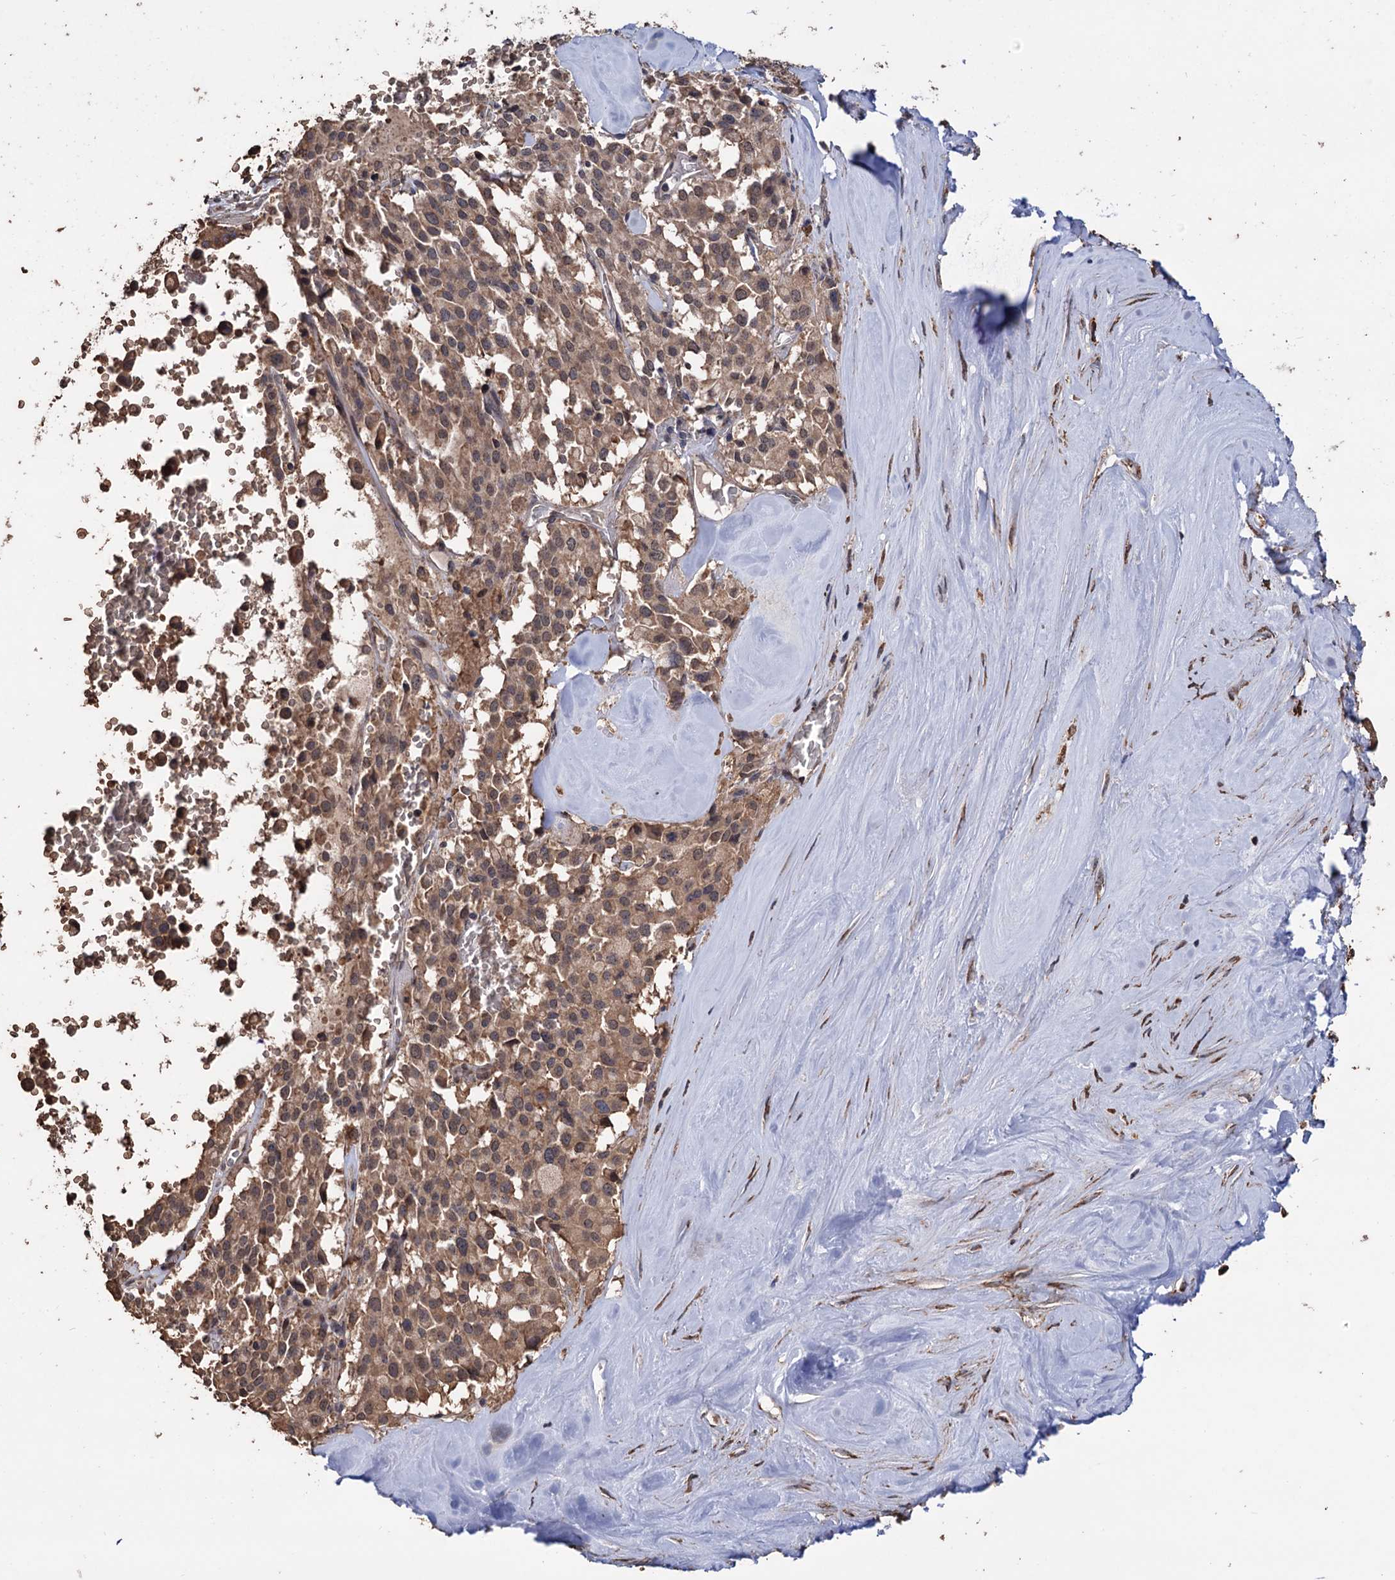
{"staining": {"intensity": "moderate", "quantity": ">75%", "location": "cytoplasmic/membranous"}, "tissue": "pancreatic cancer", "cell_type": "Tumor cells", "image_type": "cancer", "snomed": [{"axis": "morphology", "description": "Adenocarcinoma, NOS"}, {"axis": "topography", "description": "Pancreas"}], "caption": "Pancreatic cancer stained with DAB (3,3'-diaminobenzidine) immunohistochemistry reveals medium levels of moderate cytoplasmic/membranous positivity in approximately >75% of tumor cells. The protein is stained brown, and the nuclei are stained in blue (DAB IHC with brightfield microscopy, high magnification).", "gene": "TBC1D12", "patient": {"sex": "male", "age": 65}}